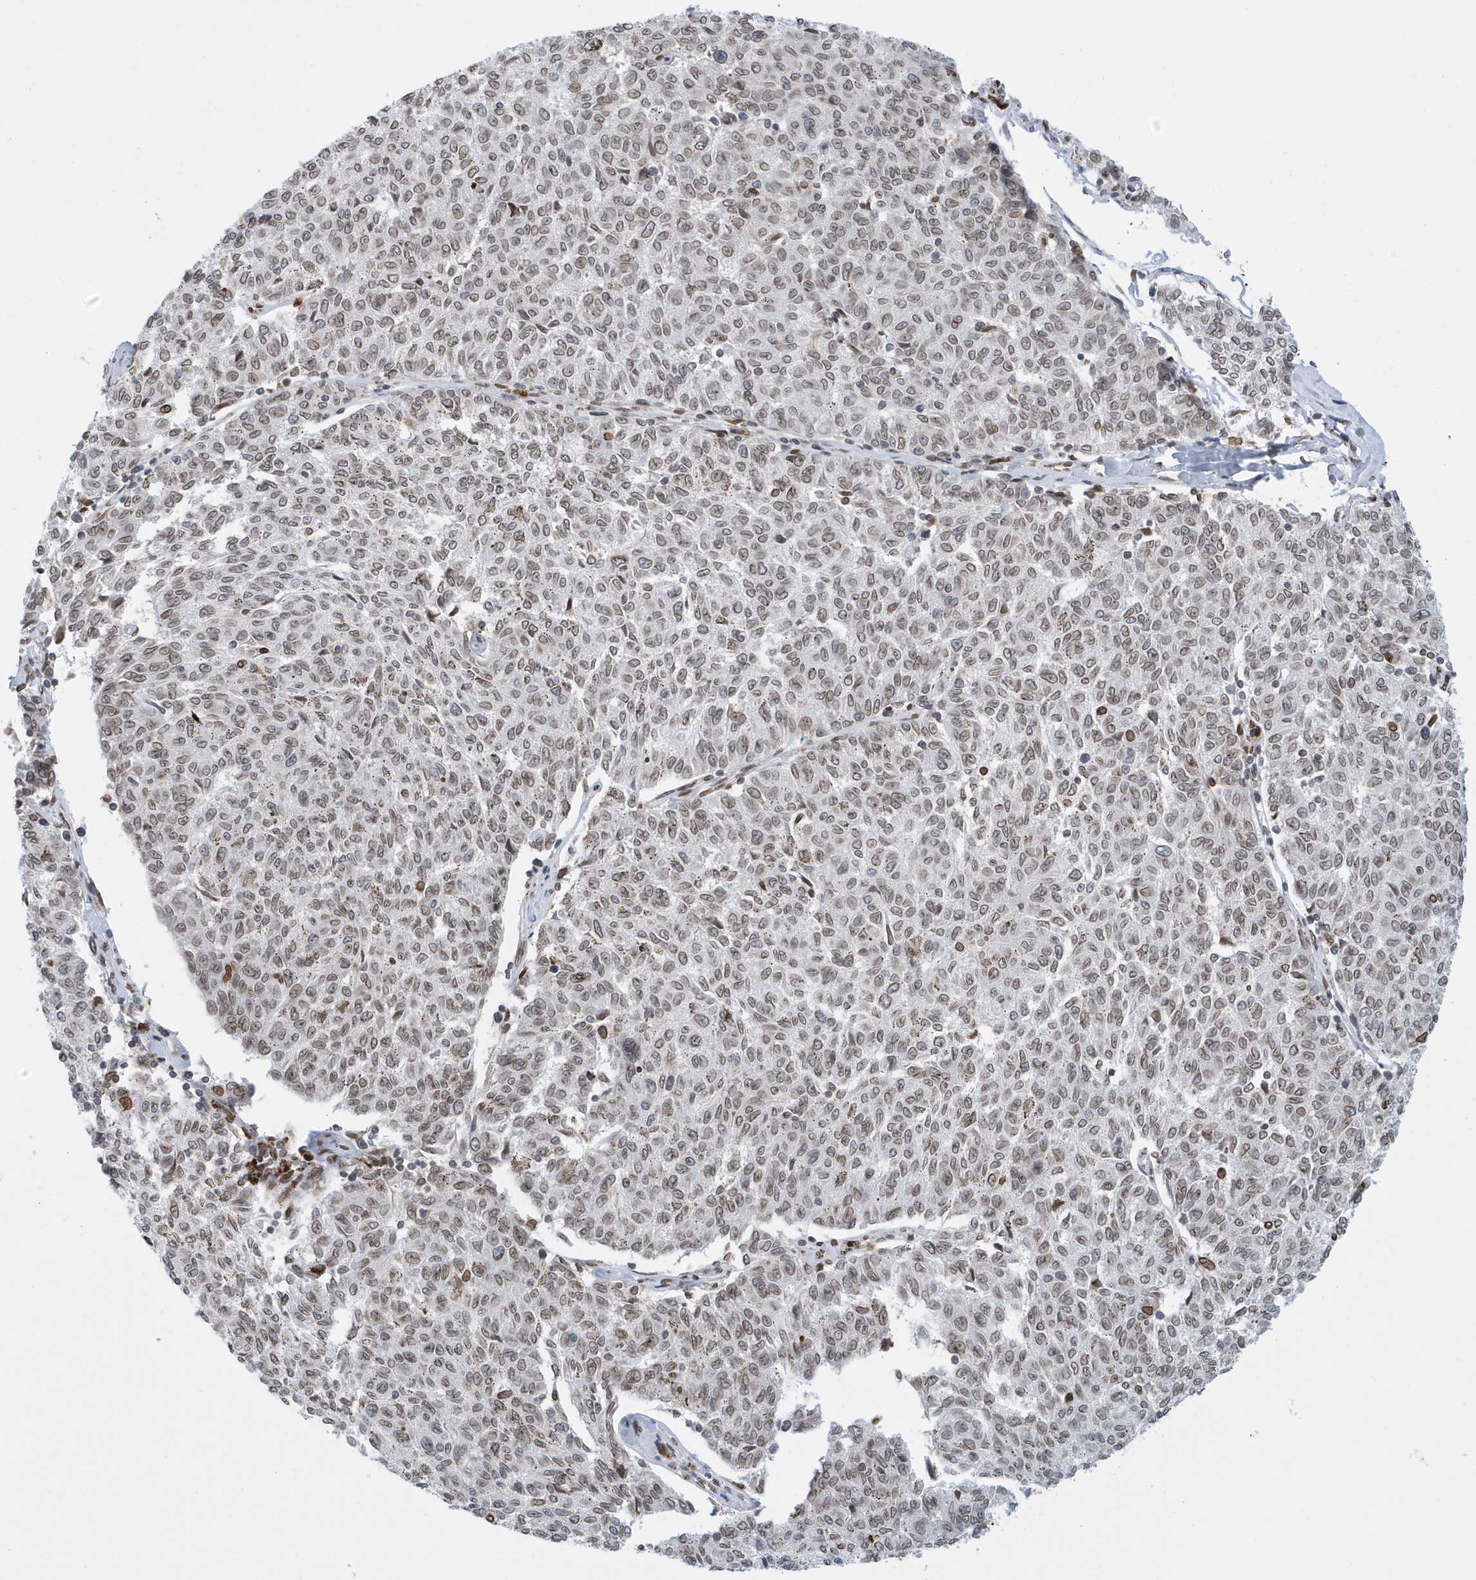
{"staining": {"intensity": "moderate", "quantity": ">75%", "location": "cytoplasmic/membranous,nuclear"}, "tissue": "melanoma", "cell_type": "Tumor cells", "image_type": "cancer", "snomed": [{"axis": "morphology", "description": "Malignant melanoma, NOS"}, {"axis": "topography", "description": "Skin"}], "caption": "High-power microscopy captured an immunohistochemistry image of malignant melanoma, revealing moderate cytoplasmic/membranous and nuclear positivity in about >75% of tumor cells.", "gene": "PCYT1A", "patient": {"sex": "female", "age": 72}}